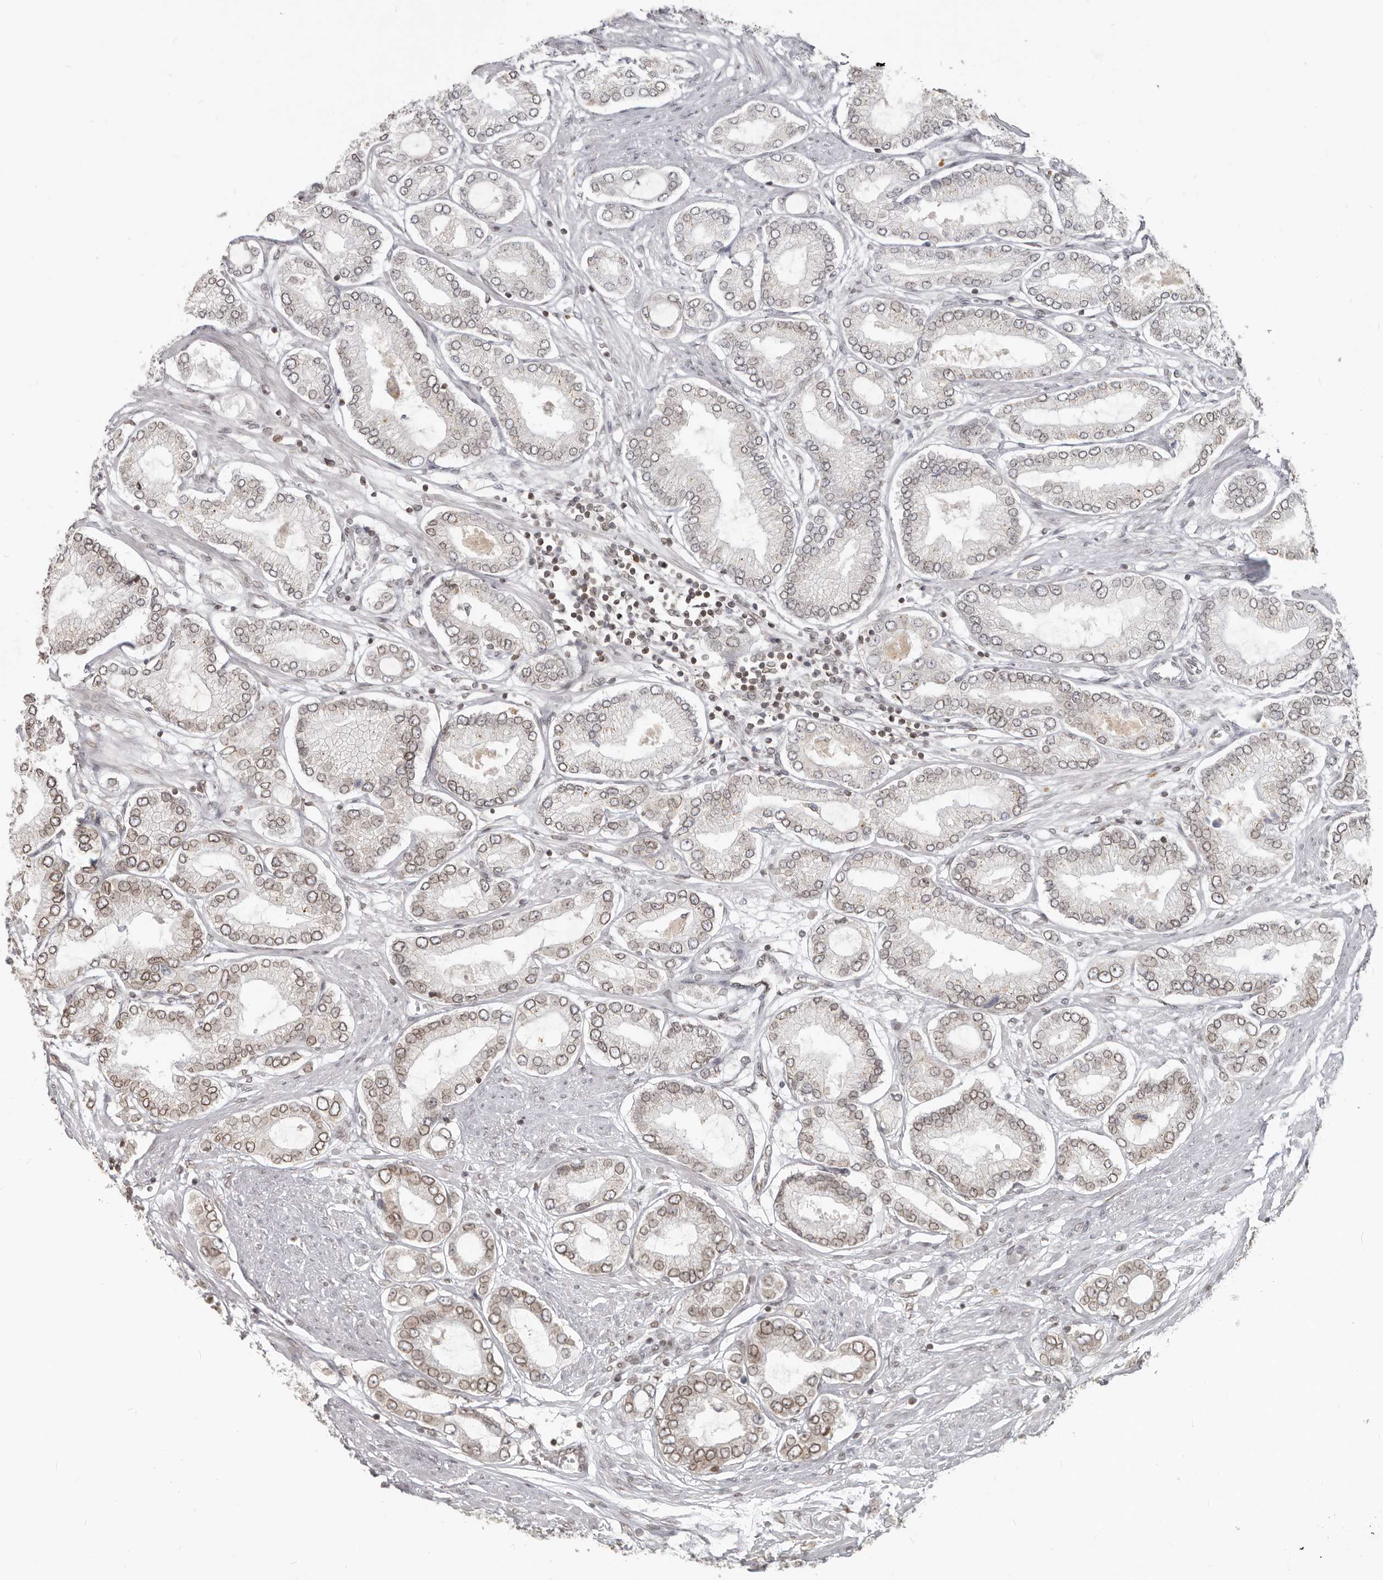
{"staining": {"intensity": "moderate", "quantity": "25%-75%", "location": "cytoplasmic/membranous,nuclear"}, "tissue": "prostate cancer", "cell_type": "Tumor cells", "image_type": "cancer", "snomed": [{"axis": "morphology", "description": "Adenocarcinoma, Low grade"}, {"axis": "topography", "description": "Prostate"}], "caption": "Prostate low-grade adenocarcinoma was stained to show a protein in brown. There is medium levels of moderate cytoplasmic/membranous and nuclear expression in about 25%-75% of tumor cells. Immunohistochemistry (ihc) stains the protein in brown and the nuclei are stained blue.", "gene": "NUP153", "patient": {"sex": "male", "age": 63}}